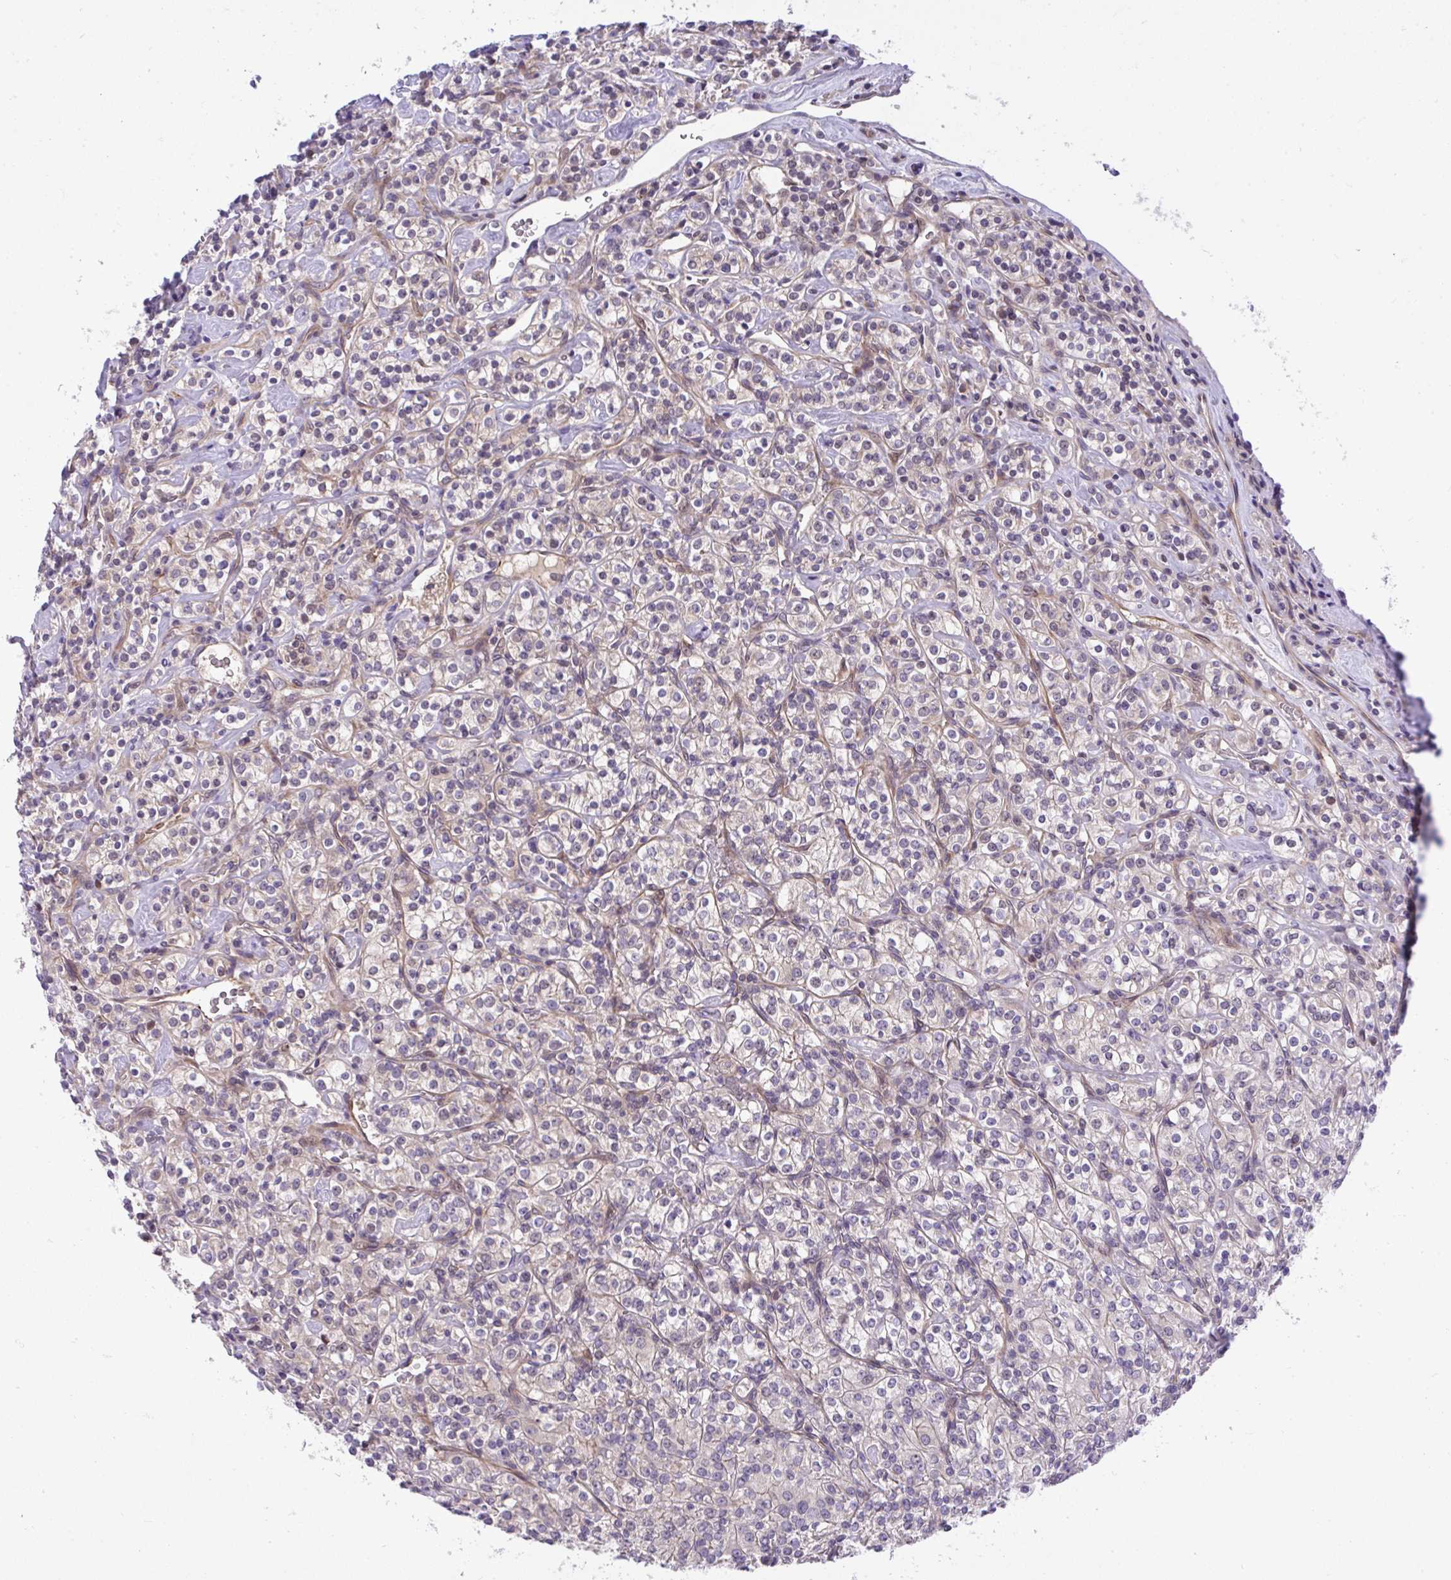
{"staining": {"intensity": "negative", "quantity": "none", "location": "none"}, "tissue": "renal cancer", "cell_type": "Tumor cells", "image_type": "cancer", "snomed": [{"axis": "morphology", "description": "Adenocarcinoma, NOS"}, {"axis": "topography", "description": "Kidney"}], "caption": "Tumor cells show no significant staining in renal cancer (adenocarcinoma).", "gene": "CHIA", "patient": {"sex": "male", "age": 77}}